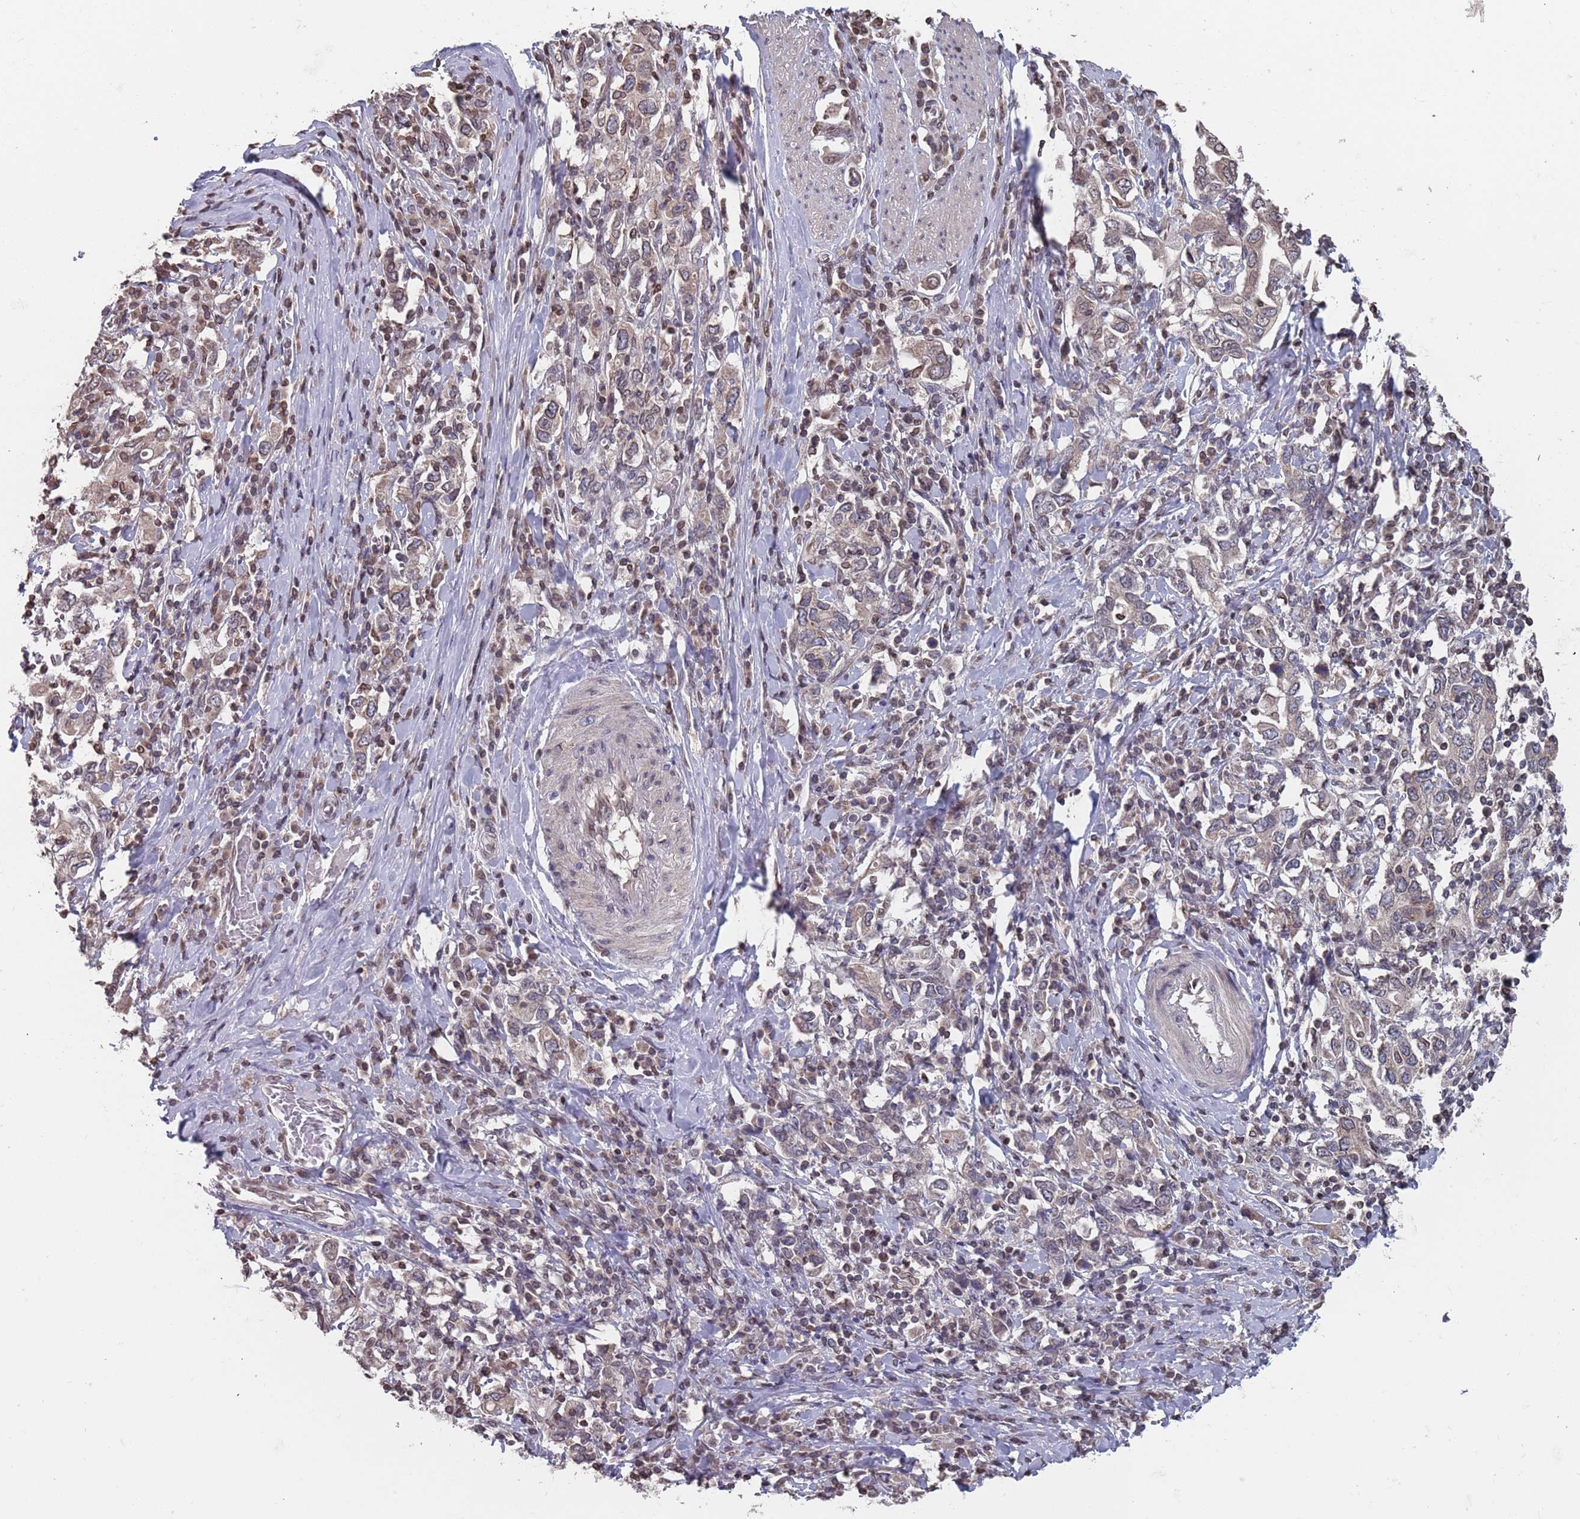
{"staining": {"intensity": "weak", "quantity": "25%-75%", "location": "cytoplasmic/membranous,nuclear"}, "tissue": "stomach cancer", "cell_type": "Tumor cells", "image_type": "cancer", "snomed": [{"axis": "morphology", "description": "Adenocarcinoma, NOS"}, {"axis": "topography", "description": "Stomach, upper"}, {"axis": "topography", "description": "Stomach"}], "caption": "The histopathology image demonstrates immunohistochemical staining of adenocarcinoma (stomach). There is weak cytoplasmic/membranous and nuclear staining is identified in about 25%-75% of tumor cells.", "gene": "SDHAF3", "patient": {"sex": "male", "age": 62}}